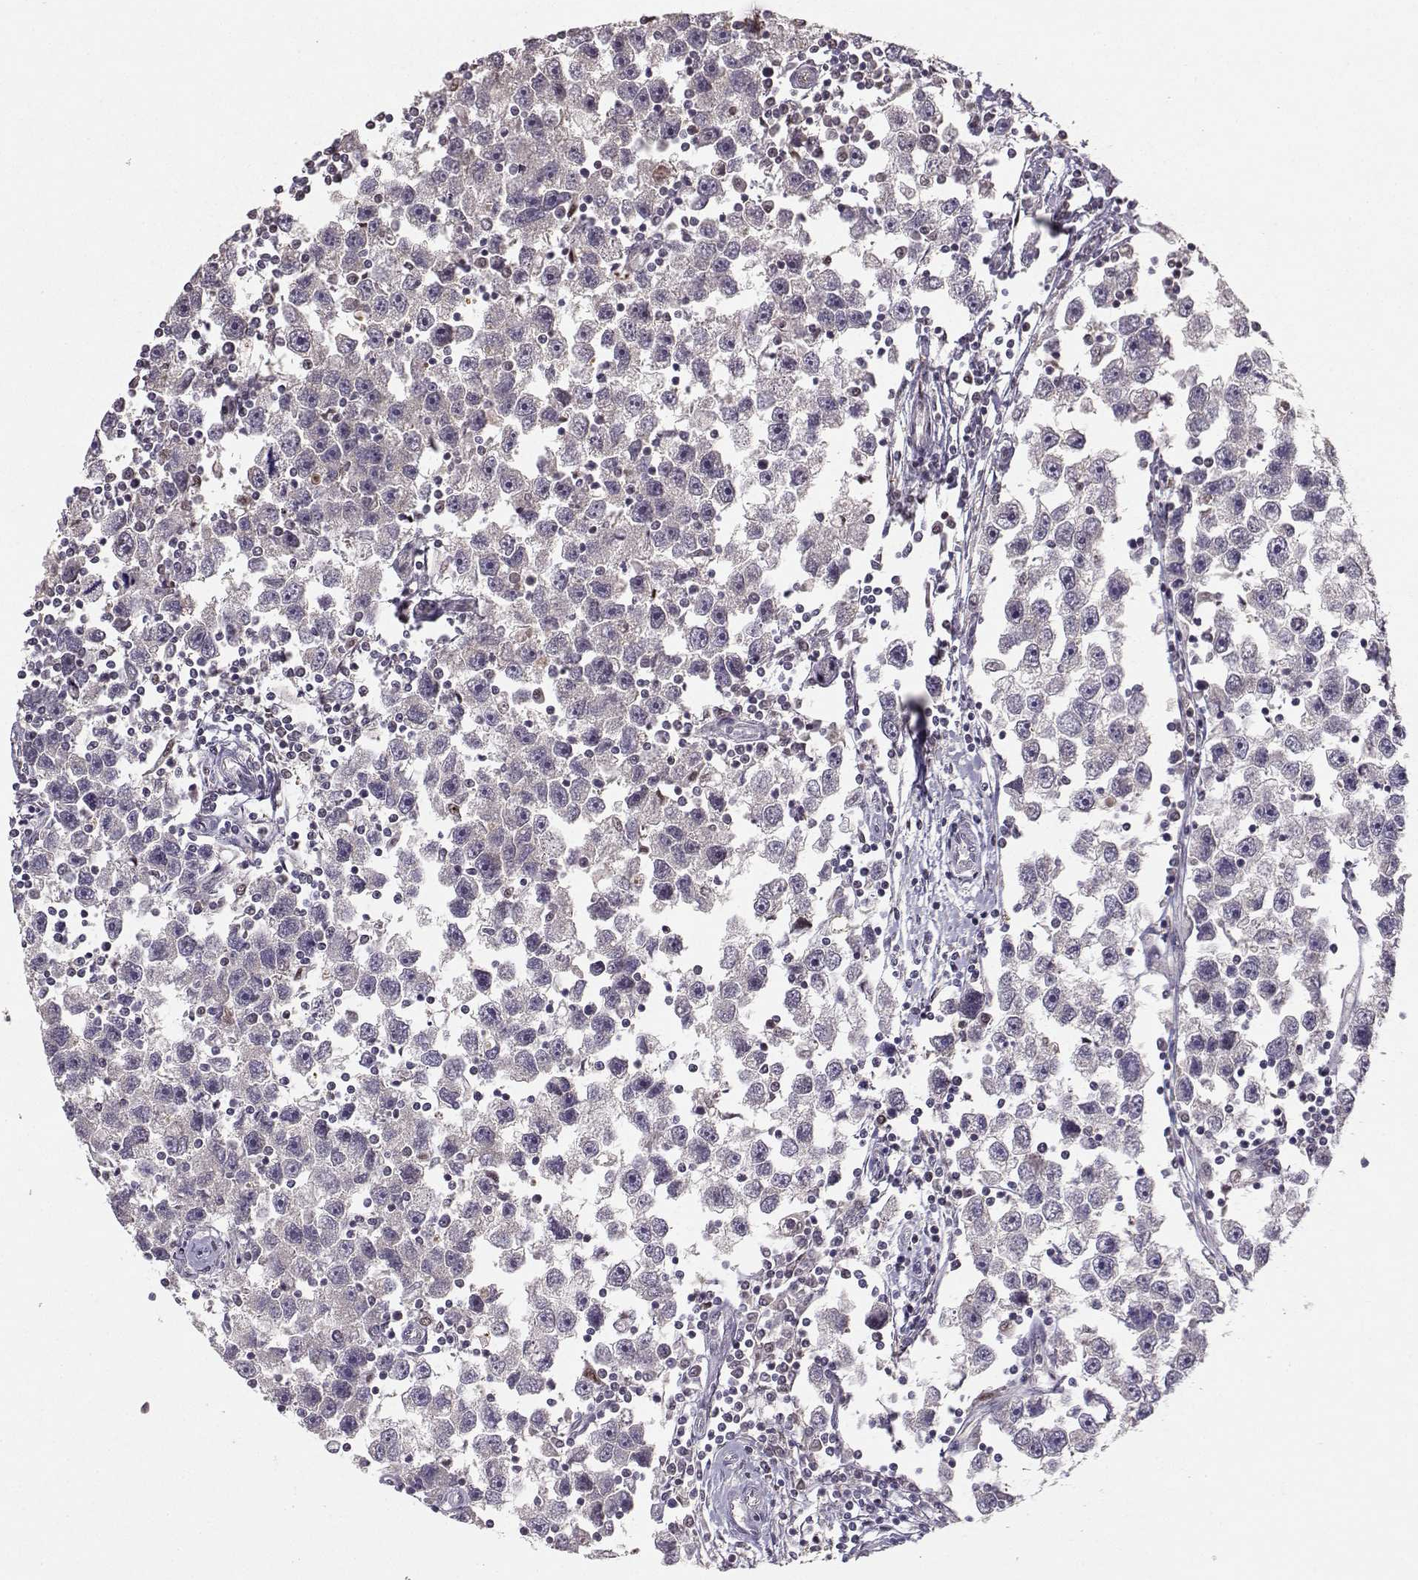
{"staining": {"intensity": "negative", "quantity": "none", "location": "none"}, "tissue": "testis cancer", "cell_type": "Tumor cells", "image_type": "cancer", "snomed": [{"axis": "morphology", "description": "Seminoma, NOS"}, {"axis": "topography", "description": "Testis"}], "caption": "This is an immunohistochemistry micrograph of human testis seminoma. There is no staining in tumor cells.", "gene": "PKP2", "patient": {"sex": "male", "age": 30}}